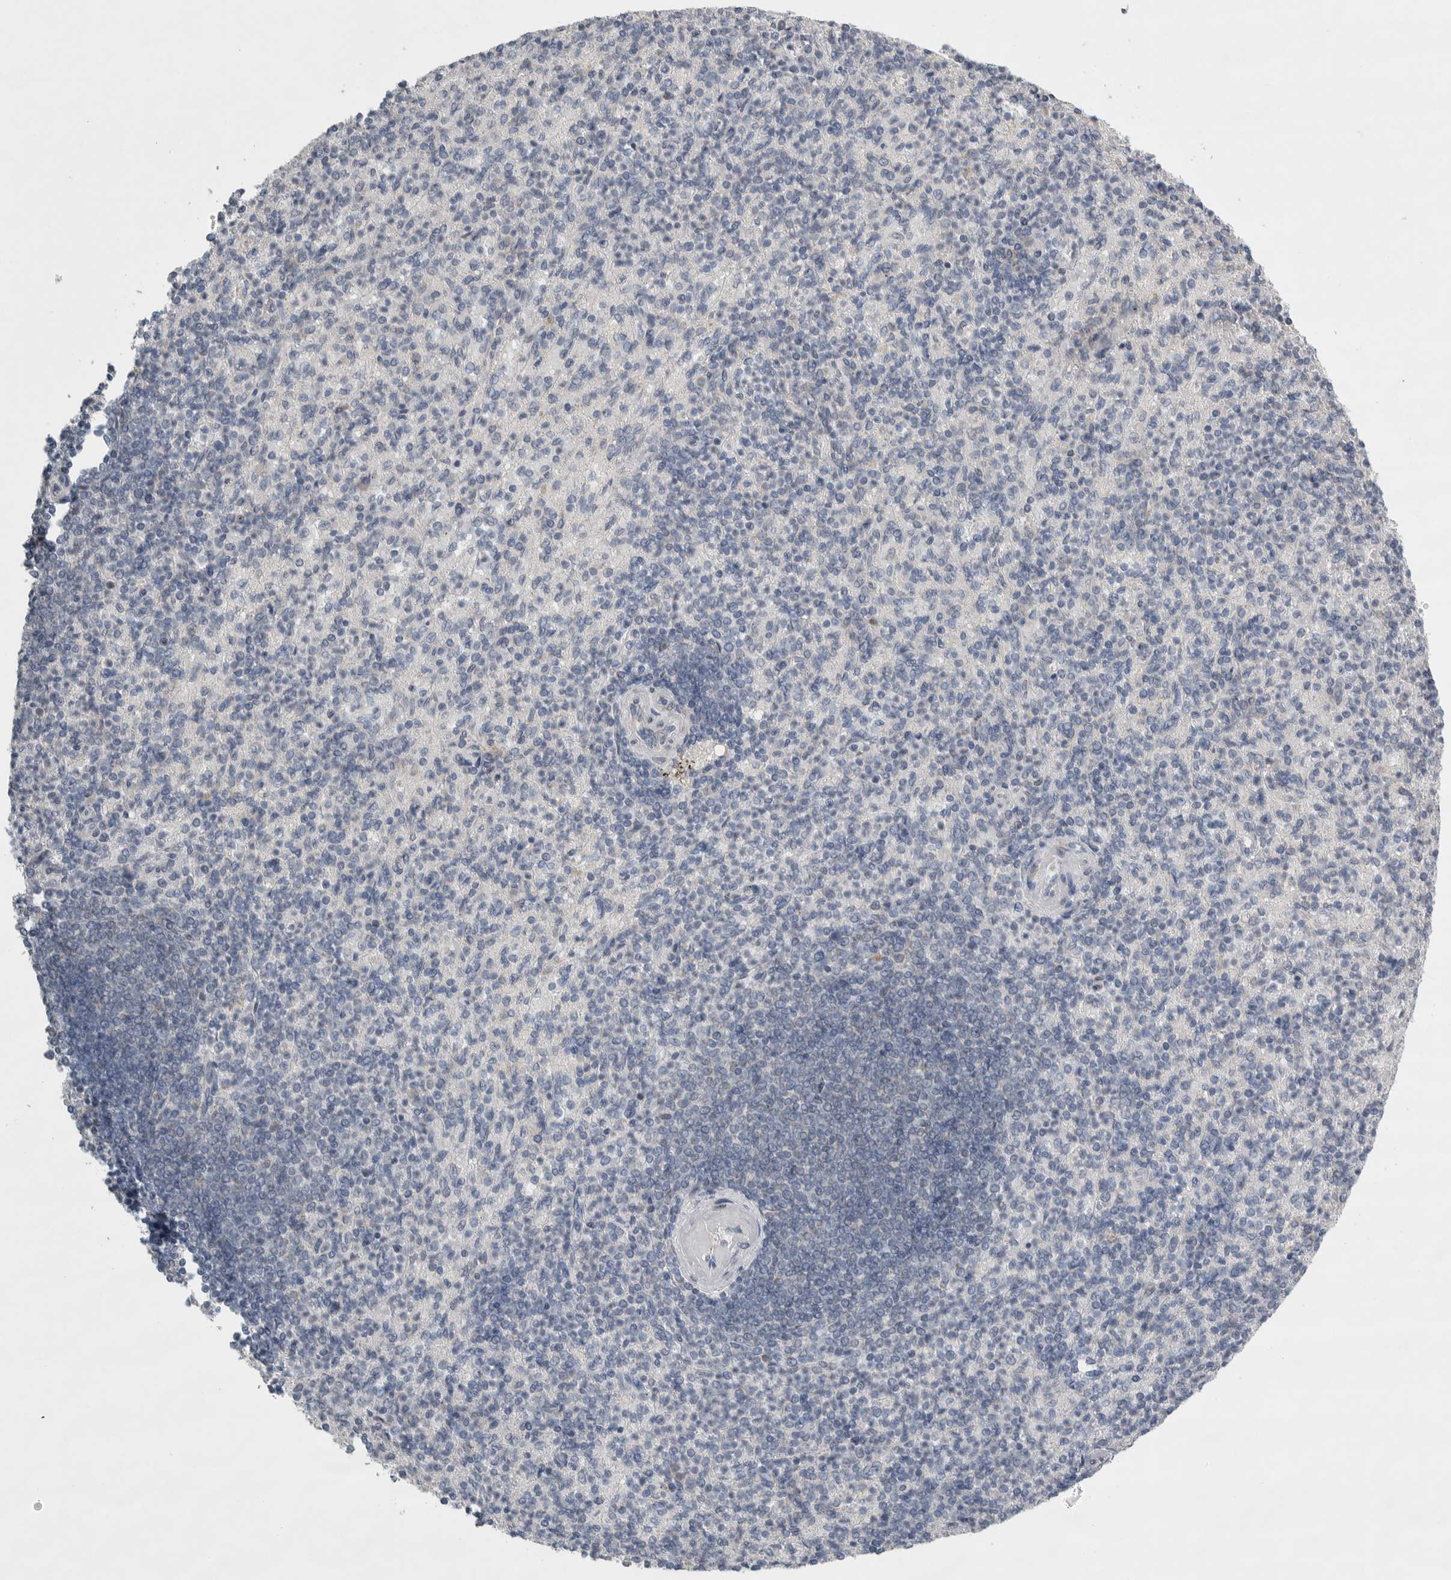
{"staining": {"intensity": "negative", "quantity": "none", "location": "none"}, "tissue": "spleen", "cell_type": "Cells in red pulp", "image_type": "normal", "snomed": [{"axis": "morphology", "description": "Normal tissue, NOS"}, {"axis": "topography", "description": "Spleen"}], "caption": "Human spleen stained for a protein using immunohistochemistry demonstrates no expression in cells in red pulp.", "gene": "SIGMAR1", "patient": {"sex": "female", "age": 74}}